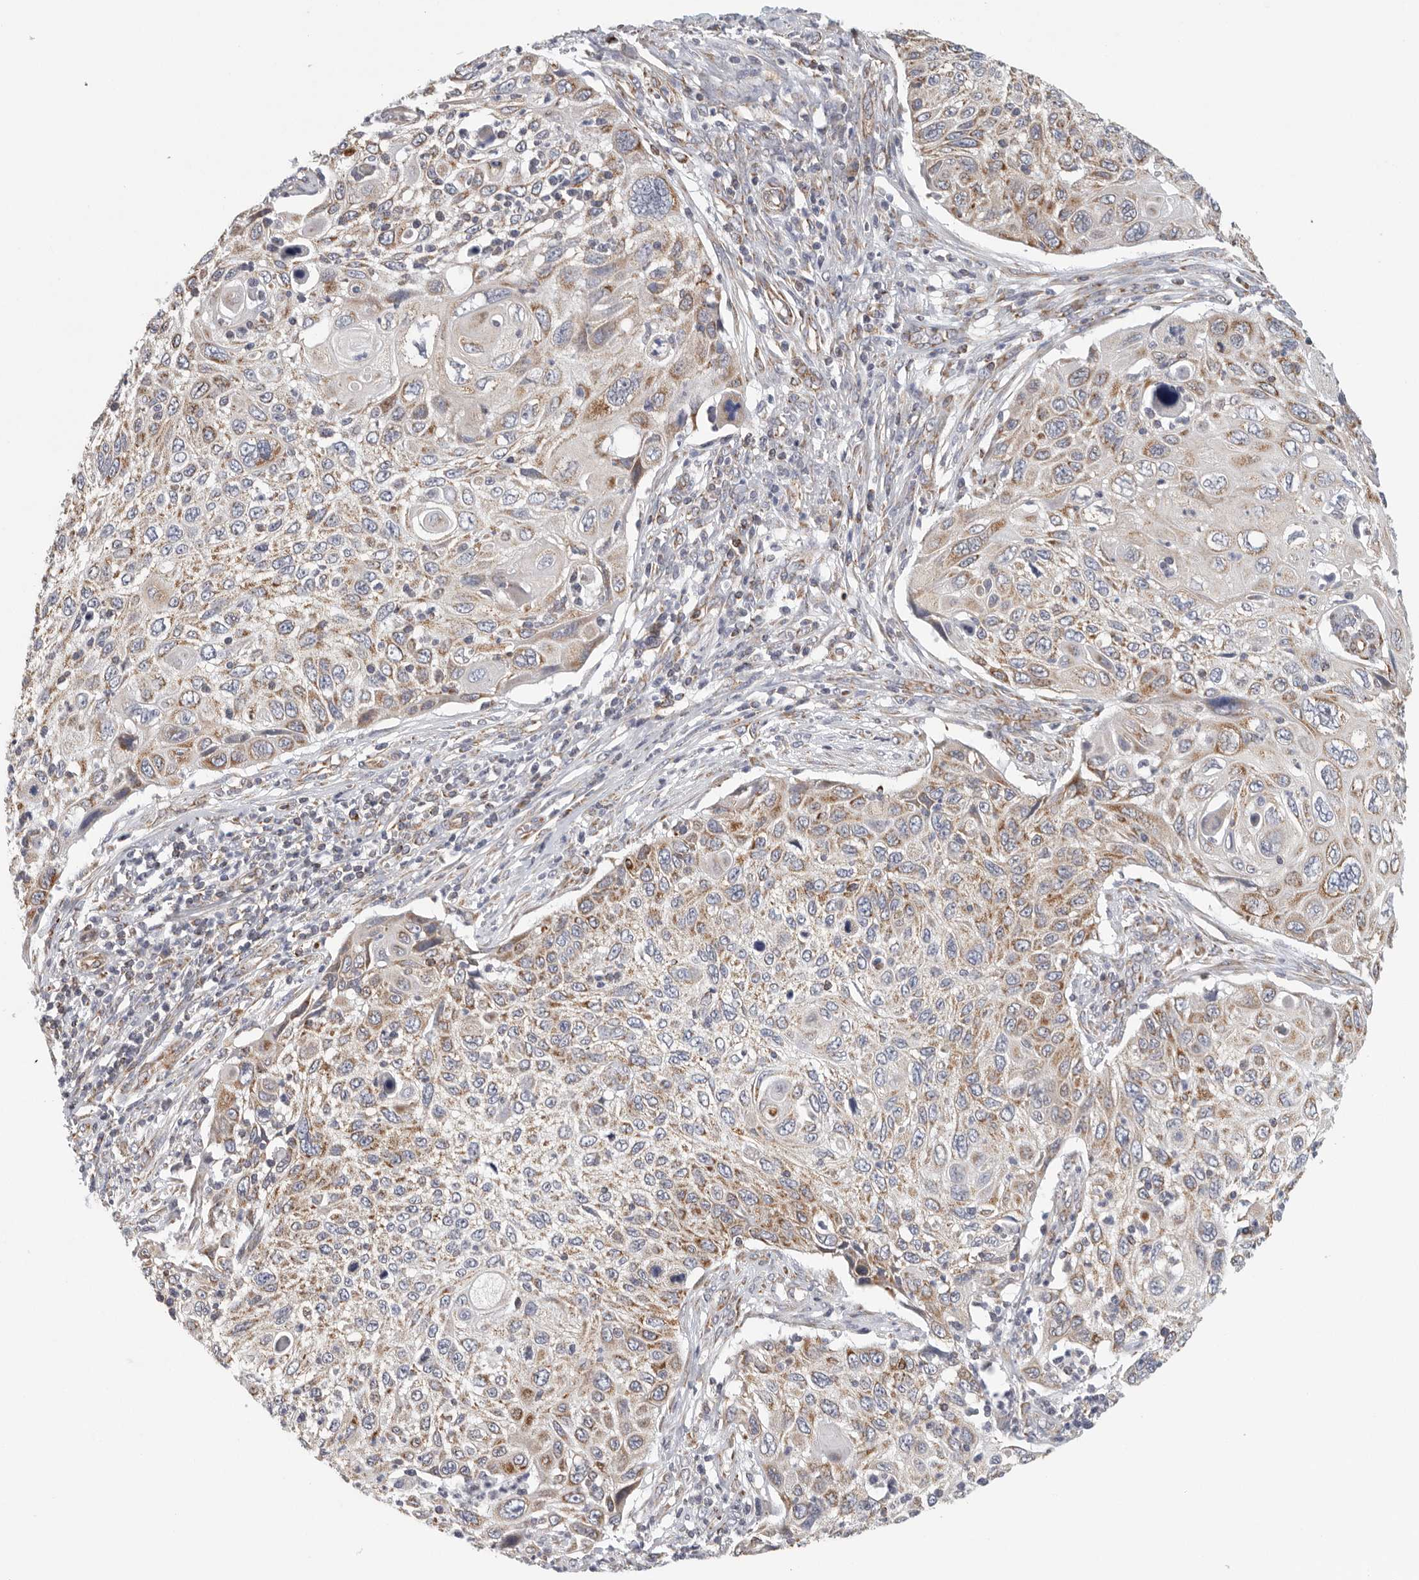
{"staining": {"intensity": "weak", "quantity": ">75%", "location": "cytoplasmic/membranous"}, "tissue": "cervical cancer", "cell_type": "Tumor cells", "image_type": "cancer", "snomed": [{"axis": "morphology", "description": "Squamous cell carcinoma, NOS"}, {"axis": "topography", "description": "Cervix"}], "caption": "Protein expression analysis of human cervical squamous cell carcinoma reveals weak cytoplasmic/membranous positivity in about >75% of tumor cells.", "gene": "FKBP8", "patient": {"sex": "female", "age": 70}}